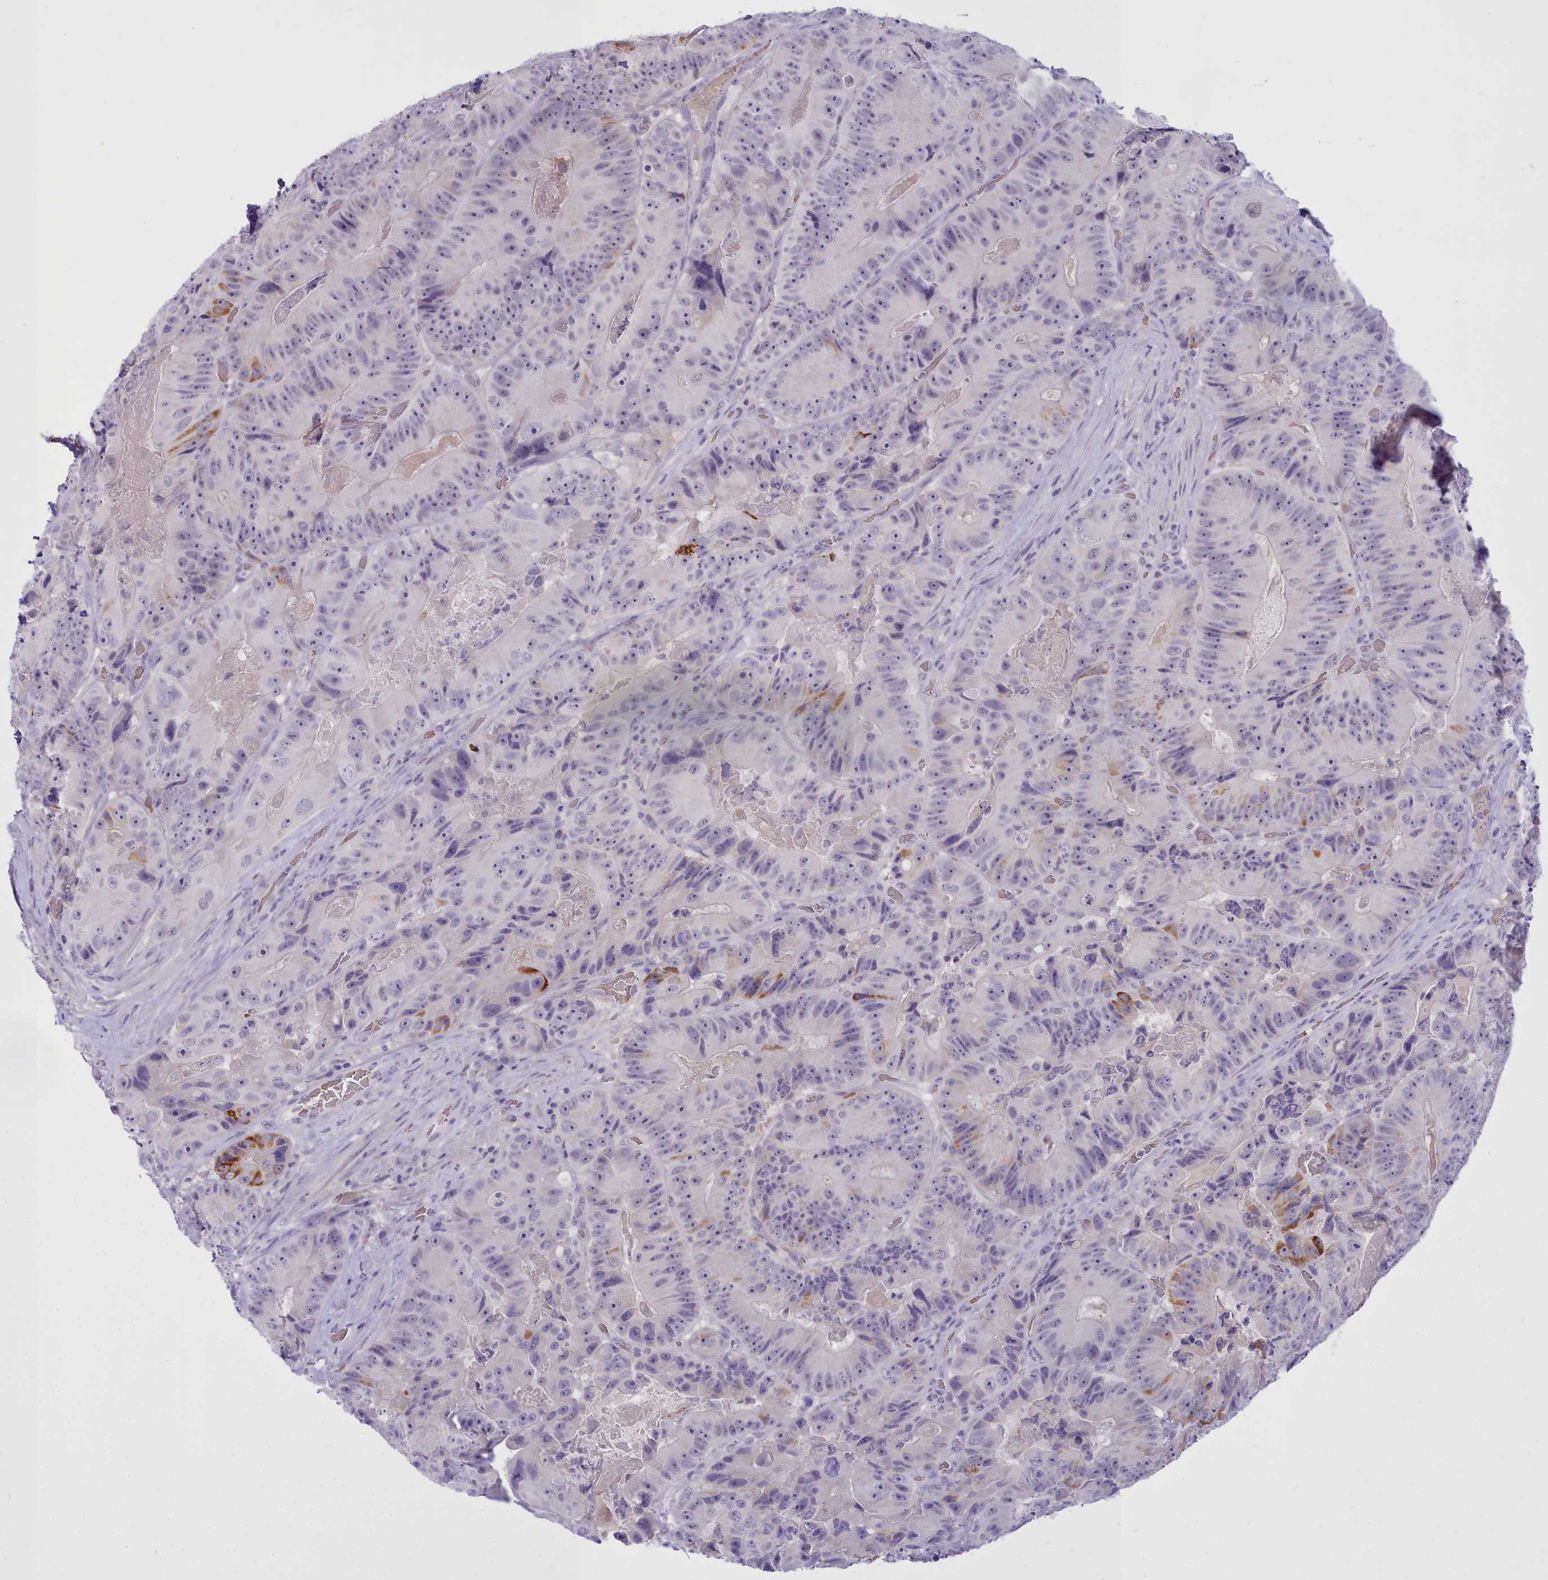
{"staining": {"intensity": "negative", "quantity": "none", "location": "none"}, "tissue": "colorectal cancer", "cell_type": "Tumor cells", "image_type": "cancer", "snomed": [{"axis": "morphology", "description": "Adenocarcinoma, NOS"}, {"axis": "topography", "description": "Colon"}], "caption": "Immunohistochemistry (IHC) of colorectal cancer demonstrates no staining in tumor cells.", "gene": "OSTN", "patient": {"sex": "female", "age": 86}}